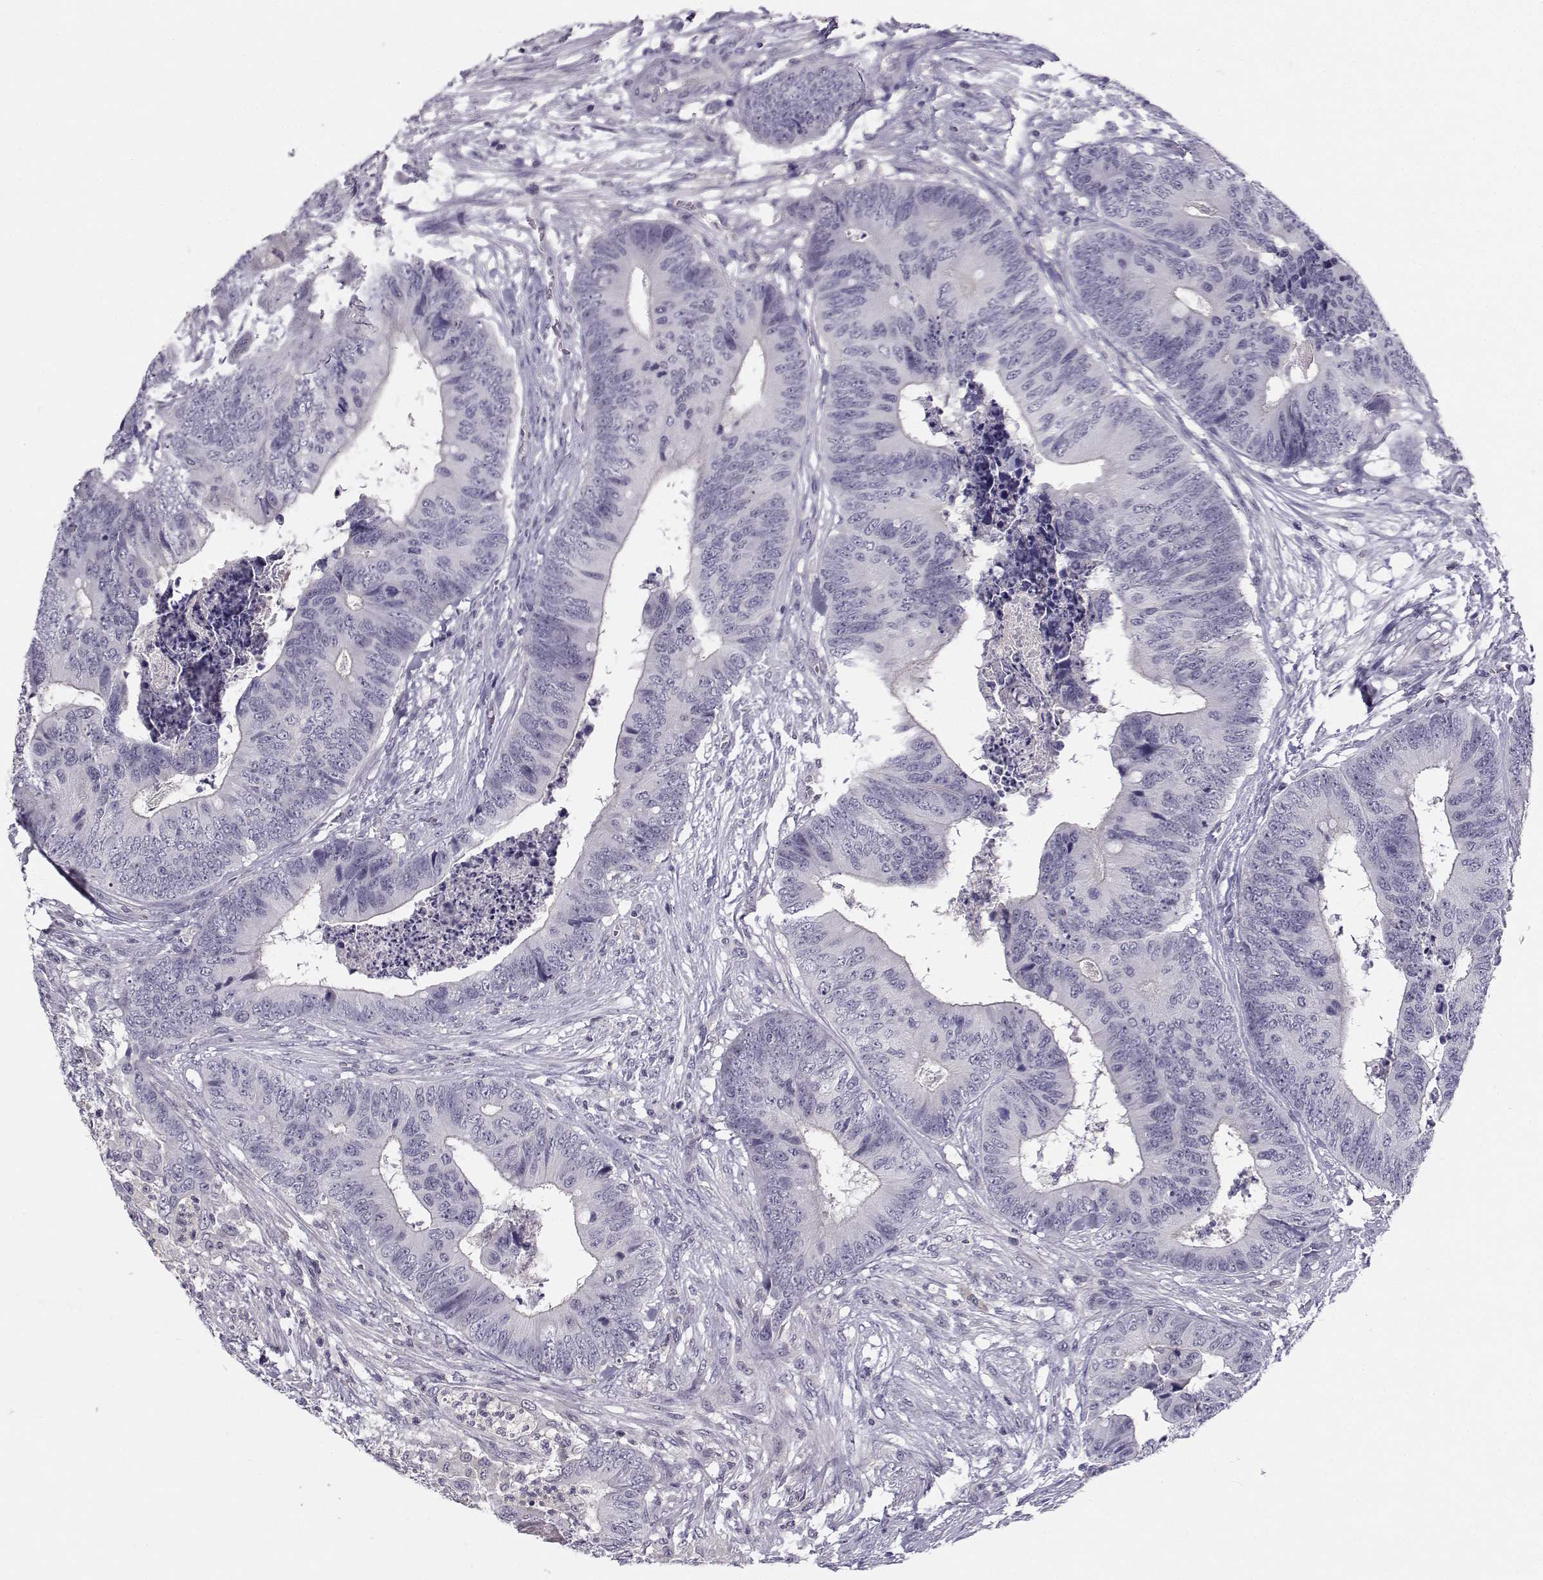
{"staining": {"intensity": "negative", "quantity": "none", "location": "none"}, "tissue": "colorectal cancer", "cell_type": "Tumor cells", "image_type": "cancer", "snomed": [{"axis": "morphology", "description": "Adenocarcinoma, NOS"}, {"axis": "topography", "description": "Colon"}], "caption": "DAB immunohistochemical staining of human colorectal cancer demonstrates no significant staining in tumor cells.", "gene": "MROH7", "patient": {"sex": "male", "age": 84}}